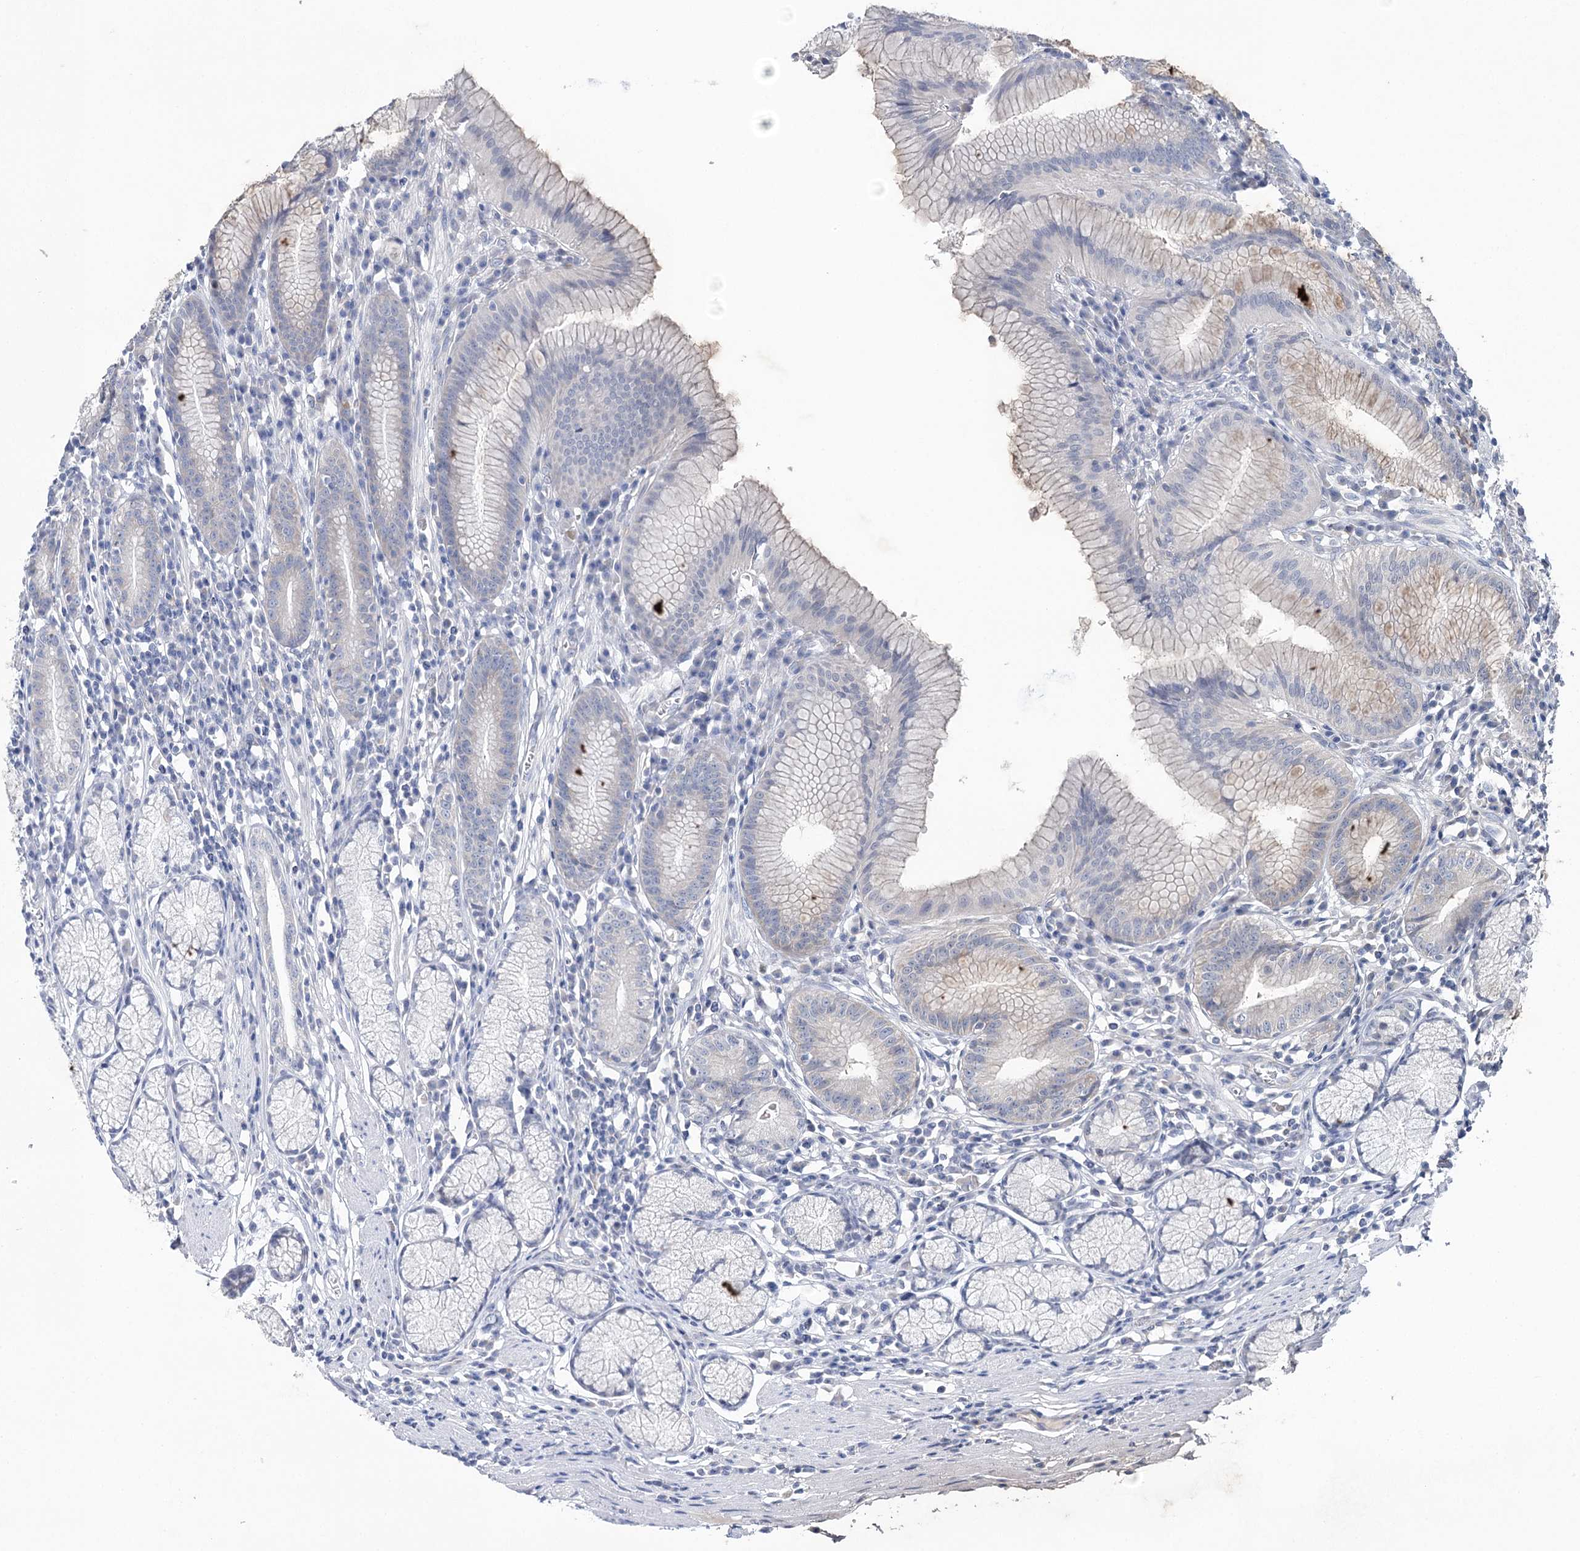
{"staining": {"intensity": "weak", "quantity": "<25%", "location": "cytoplasmic/membranous"}, "tissue": "stomach", "cell_type": "Glandular cells", "image_type": "normal", "snomed": [{"axis": "morphology", "description": "Normal tissue, NOS"}, {"axis": "topography", "description": "Stomach"}], "caption": "IHC histopathology image of unremarkable human stomach stained for a protein (brown), which shows no positivity in glandular cells. (Brightfield microscopy of DAB (3,3'-diaminobenzidine) immunohistochemistry (IHC) at high magnification).", "gene": "CSN3", "patient": {"sex": "male", "age": 55}}